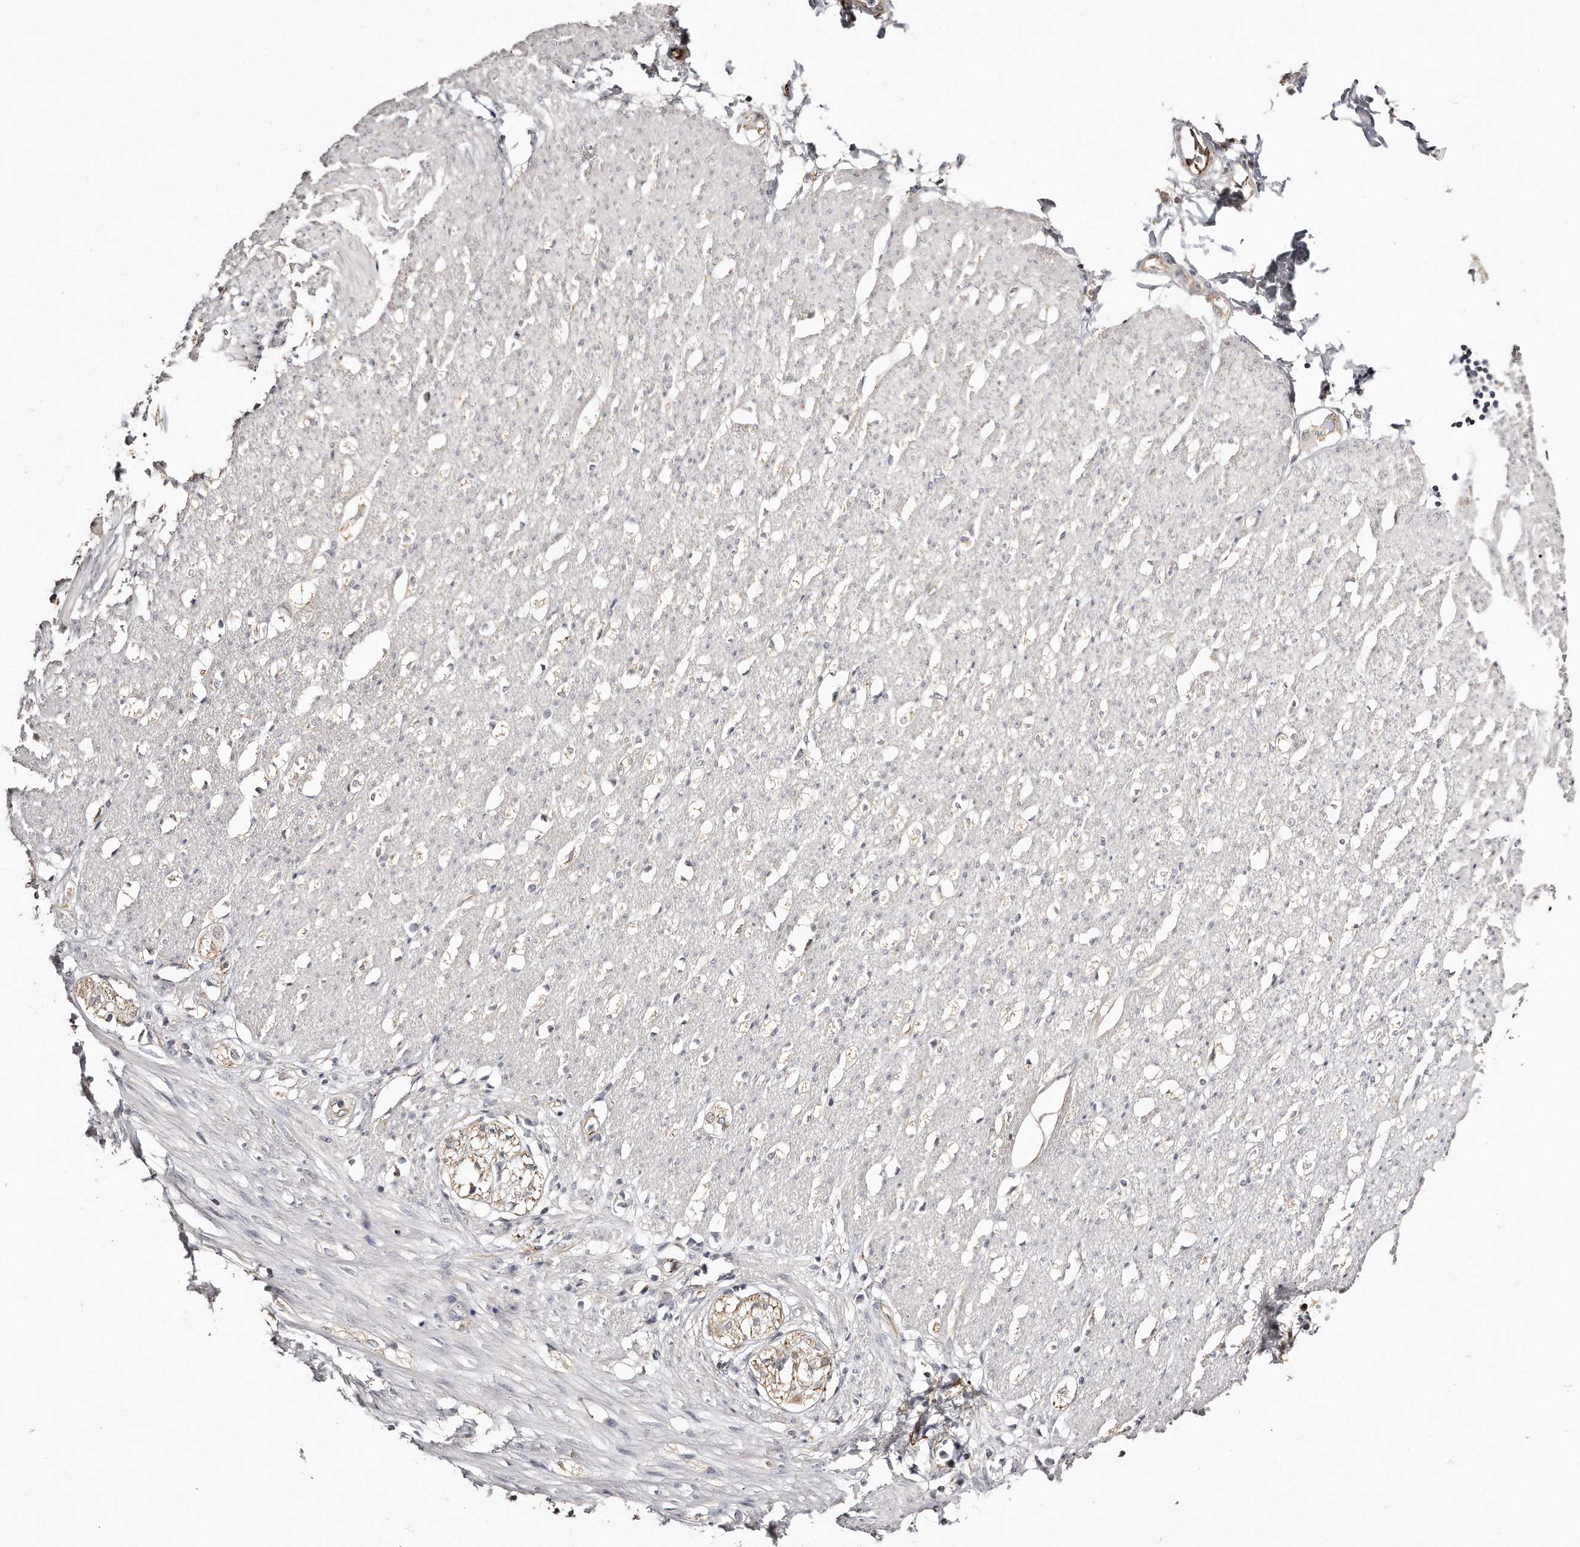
{"staining": {"intensity": "negative", "quantity": "none", "location": "none"}, "tissue": "smooth muscle", "cell_type": "Smooth muscle cells", "image_type": "normal", "snomed": [{"axis": "morphology", "description": "Normal tissue, NOS"}, {"axis": "morphology", "description": "Adenocarcinoma, NOS"}, {"axis": "topography", "description": "Colon"}, {"axis": "topography", "description": "Peripheral nerve tissue"}], "caption": "DAB (3,3'-diaminobenzidine) immunohistochemical staining of normal human smooth muscle shows no significant positivity in smooth muscle cells. (Stains: DAB (3,3'-diaminobenzidine) immunohistochemistry with hematoxylin counter stain, Microscopy: brightfield microscopy at high magnification).", "gene": "ZYG11A", "patient": {"sex": "male", "age": 14}}